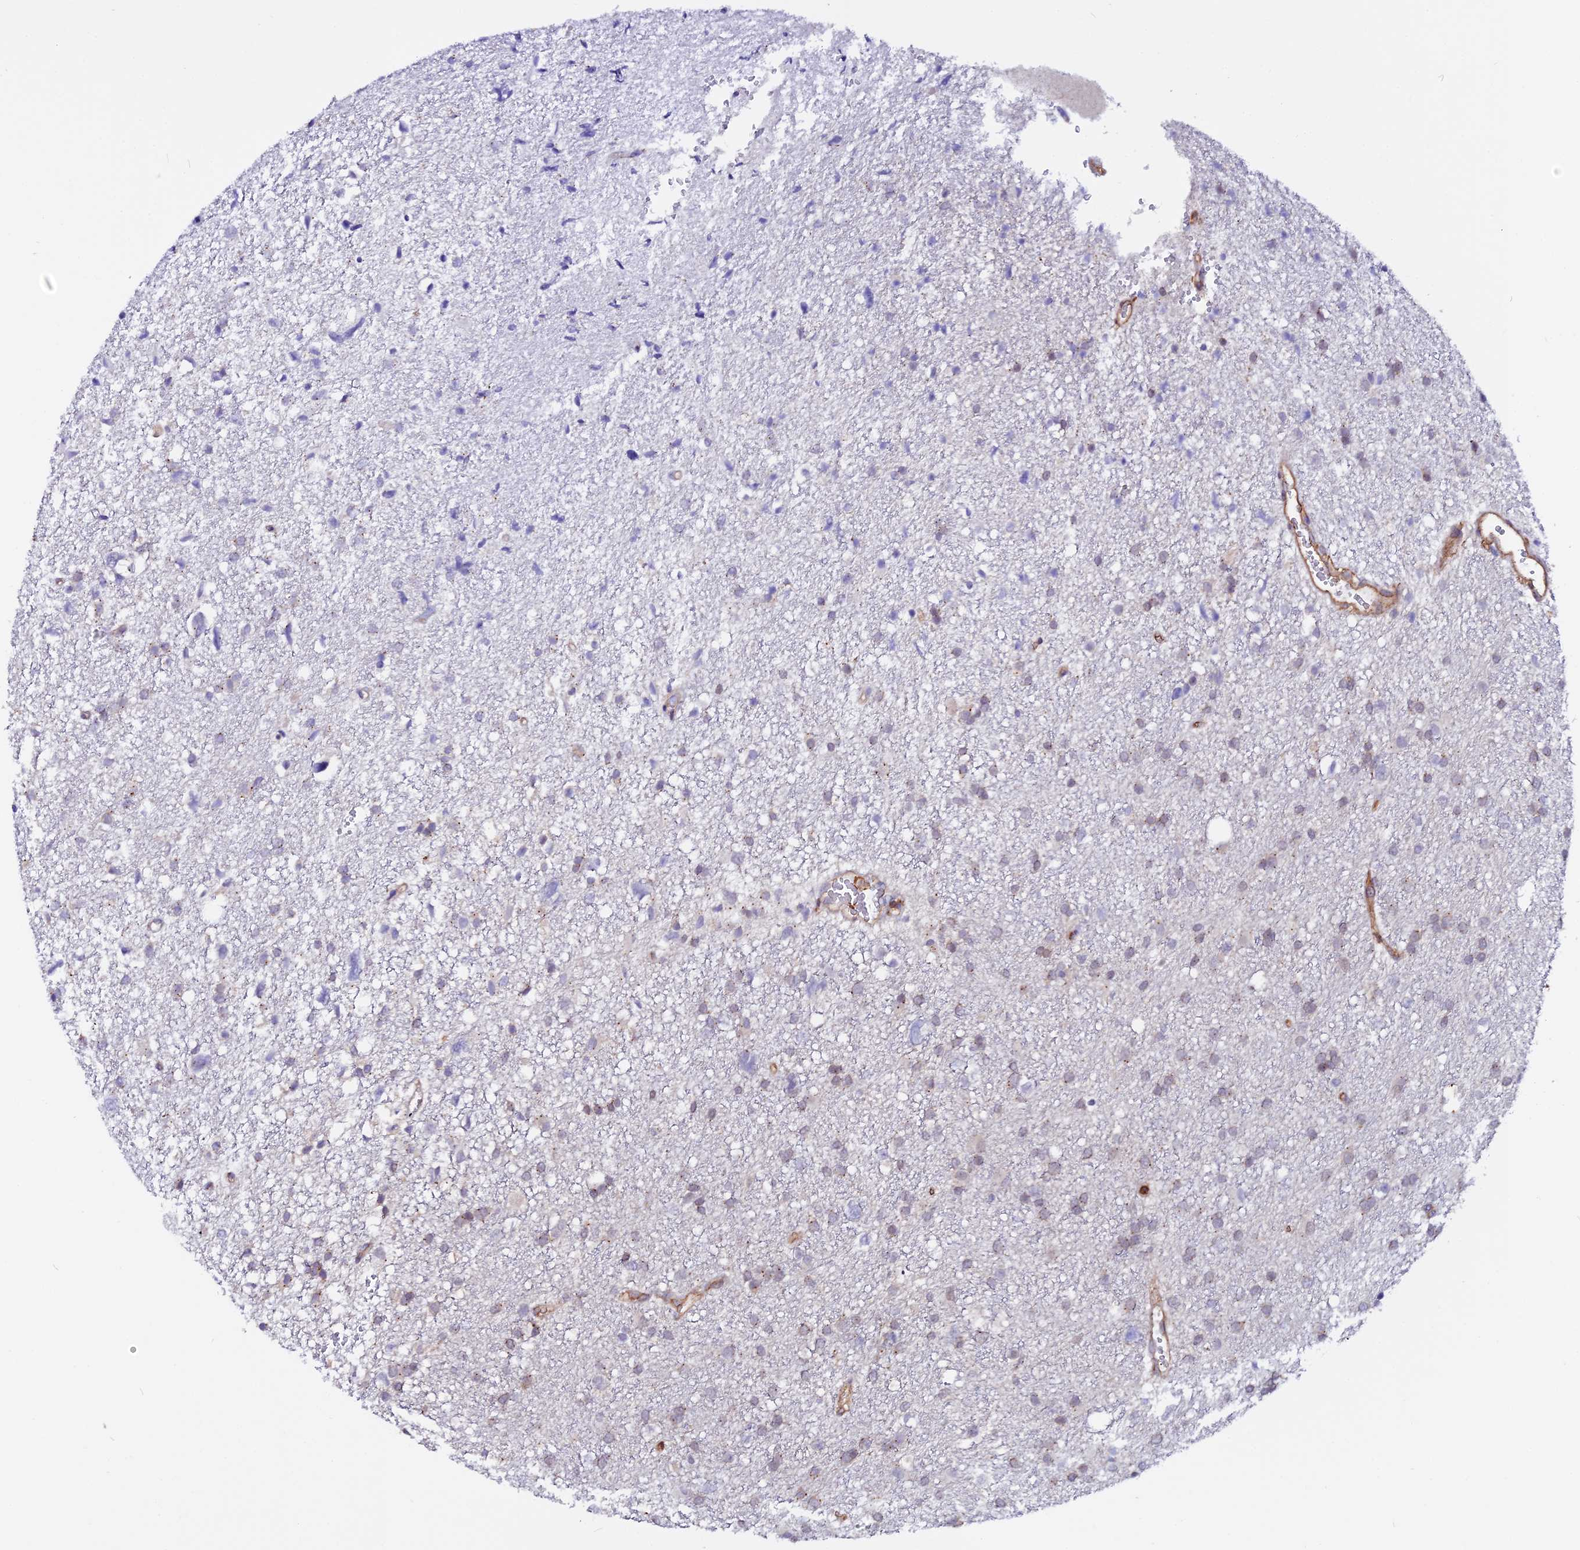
{"staining": {"intensity": "negative", "quantity": "none", "location": "none"}, "tissue": "glioma", "cell_type": "Tumor cells", "image_type": "cancer", "snomed": [{"axis": "morphology", "description": "Glioma, malignant, High grade"}, {"axis": "topography", "description": "Brain"}], "caption": "Photomicrograph shows no protein positivity in tumor cells of malignant glioma (high-grade) tissue.", "gene": "USP17L15", "patient": {"sex": "male", "age": 61}}